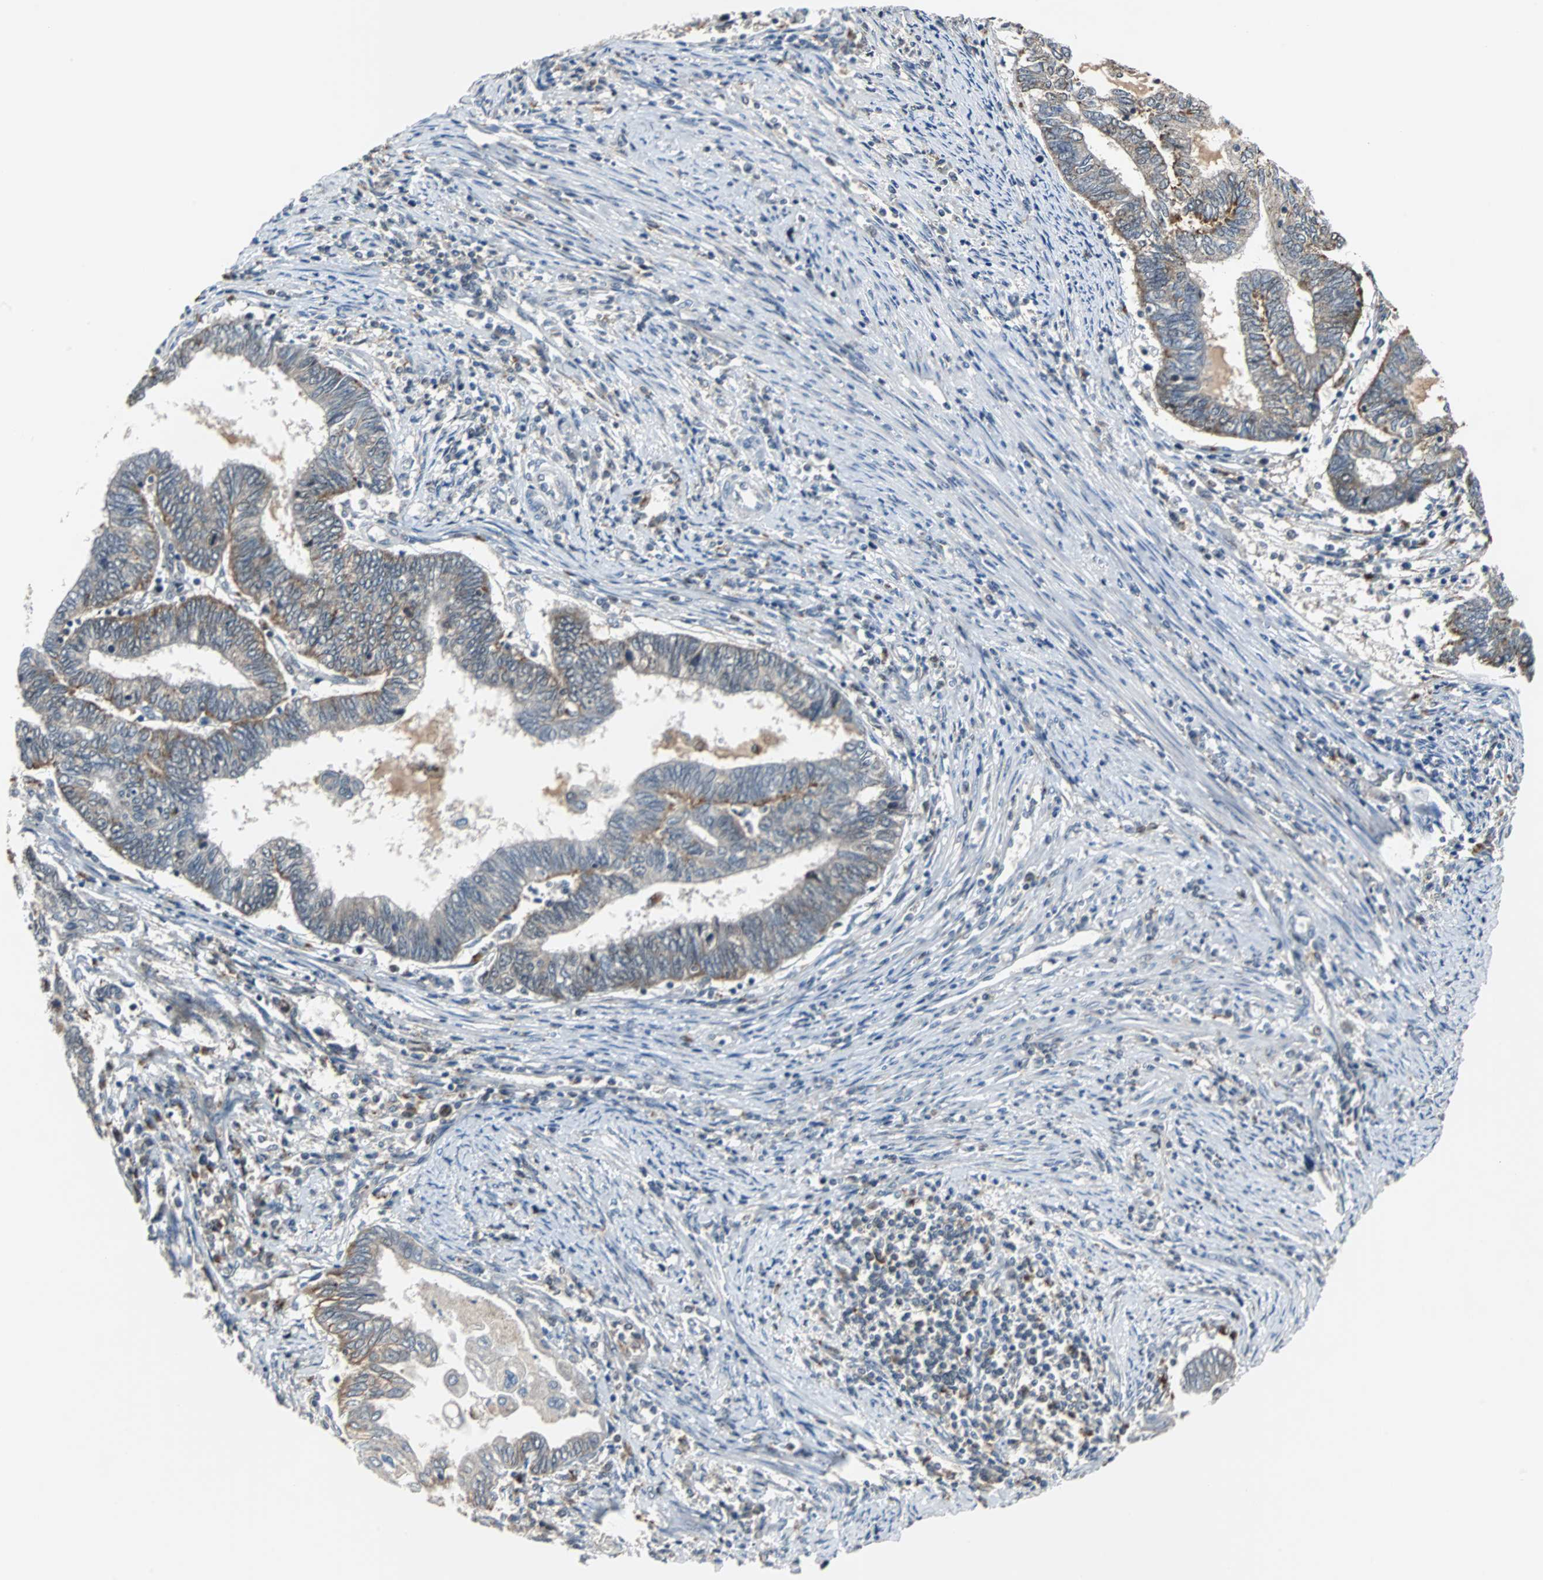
{"staining": {"intensity": "moderate", "quantity": "<25%", "location": "cytoplasmic/membranous"}, "tissue": "endometrial cancer", "cell_type": "Tumor cells", "image_type": "cancer", "snomed": [{"axis": "morphology", "description": "Adenocarcinoma, NOS"}, {"axis": "topography", "description": "Uterus"}, {"axis": "topography", "description": "Endometrium"}], "caption": "An IHC image of tumor tissue is shown. Protein staining in brown labels moderate cytoplasmic/membranous positivity in adenocarcinoma (endometrial) within tumor cells. The staining was performed using DAB, with brown indicating positive protein expression. Nuclei are stained blue with hematoxylin.", "gene": "HLX", "patient": {"sex": "female", "age": 70}}